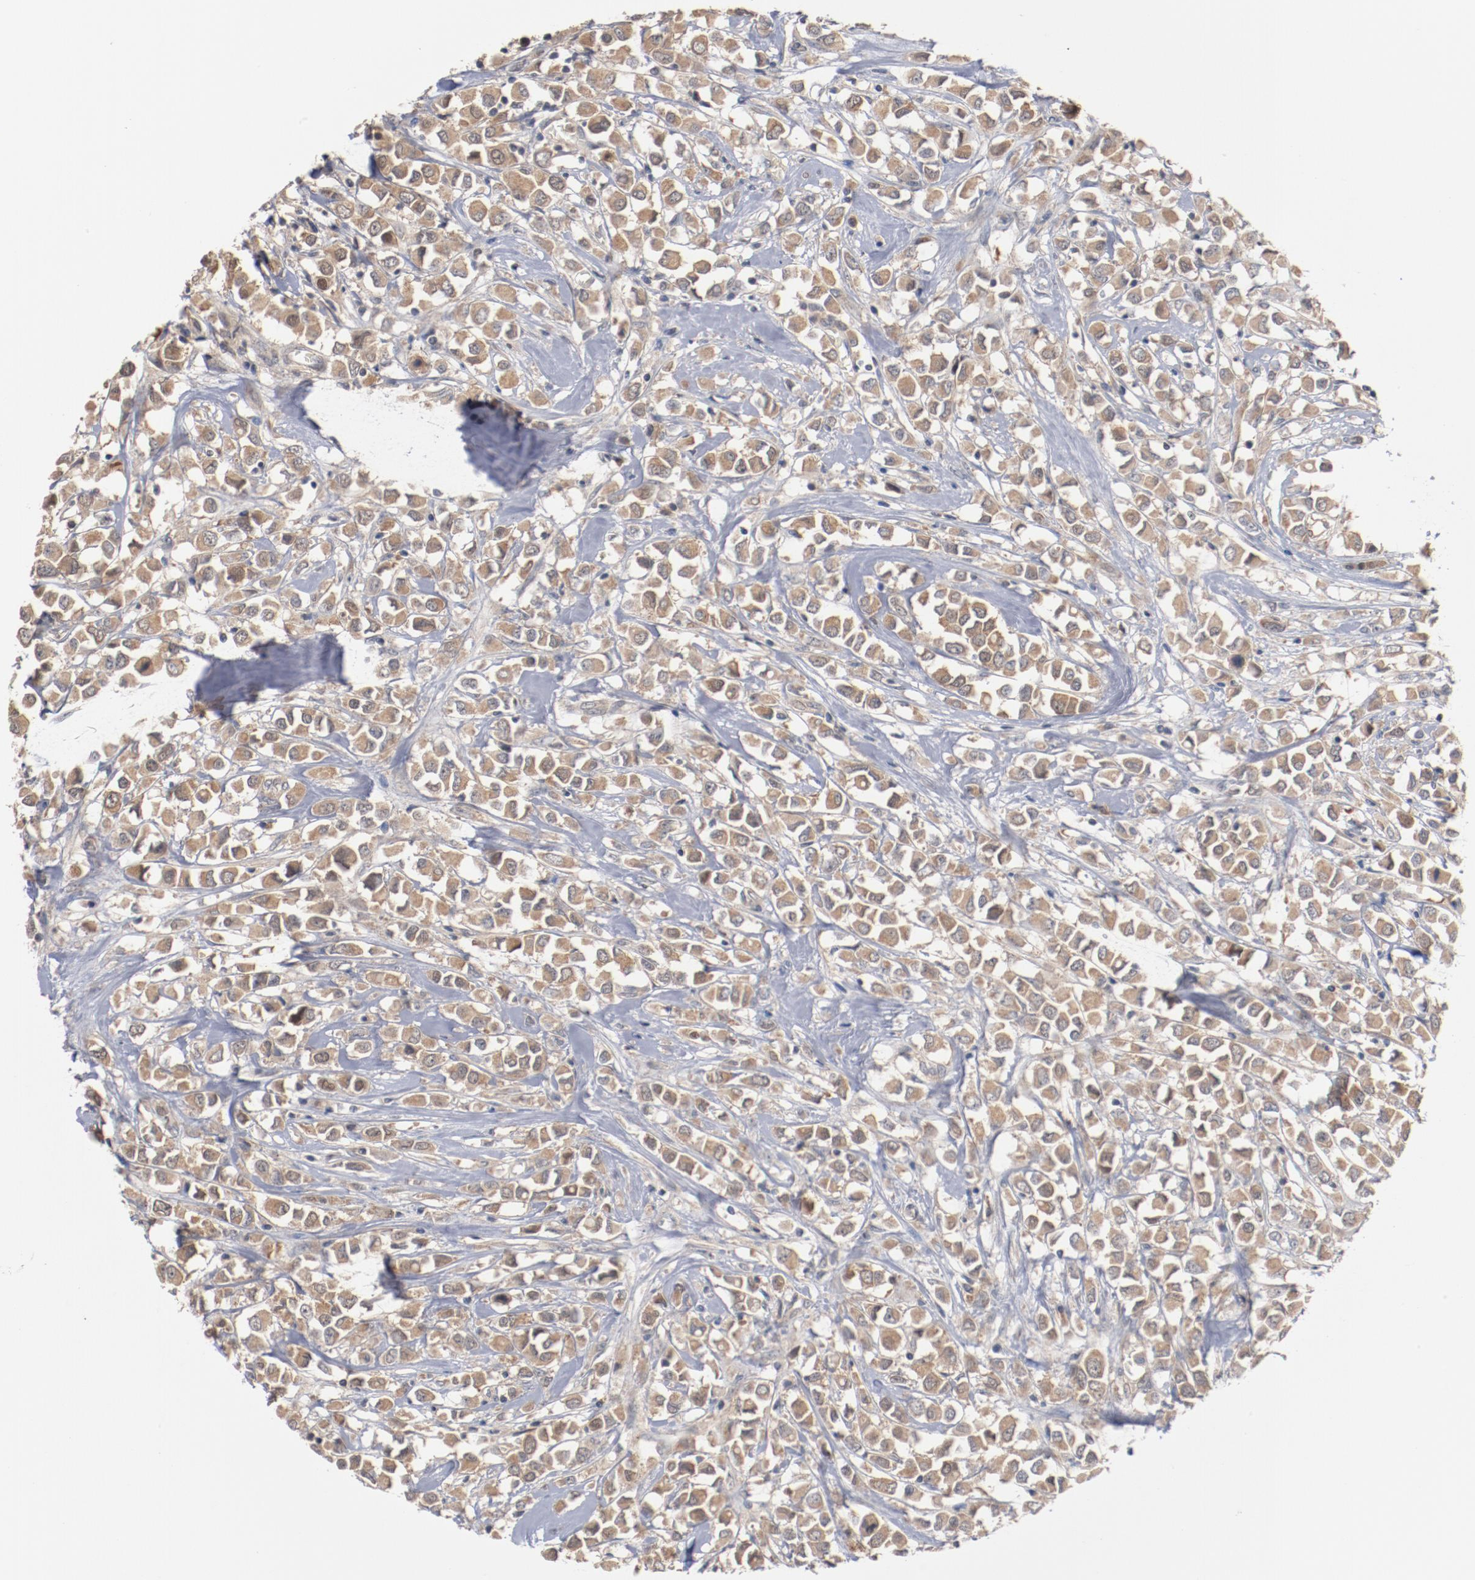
{"staining": {"intensity": "moderate", "quantity": ">75%", "location": "cytoplasmic/membranous"}, "tissue": "breast cancer", "cell_type": "Tumor cells", "image_type": "cancer", "snomed": [{"axis": "morphology", "description": "Duct carcinoma"}, {"axis": "topography", "description": "Breast"}], "caption": "DAB immunohistochemical staining of human breast cancer (invasive ductal carcinoma) exhibits moderate cytoplasmic/membranous protein positivity in approximately >75% of tumor cells.", "gene": "RNASE11", "patient": {"sex": "female", "age": 61}}